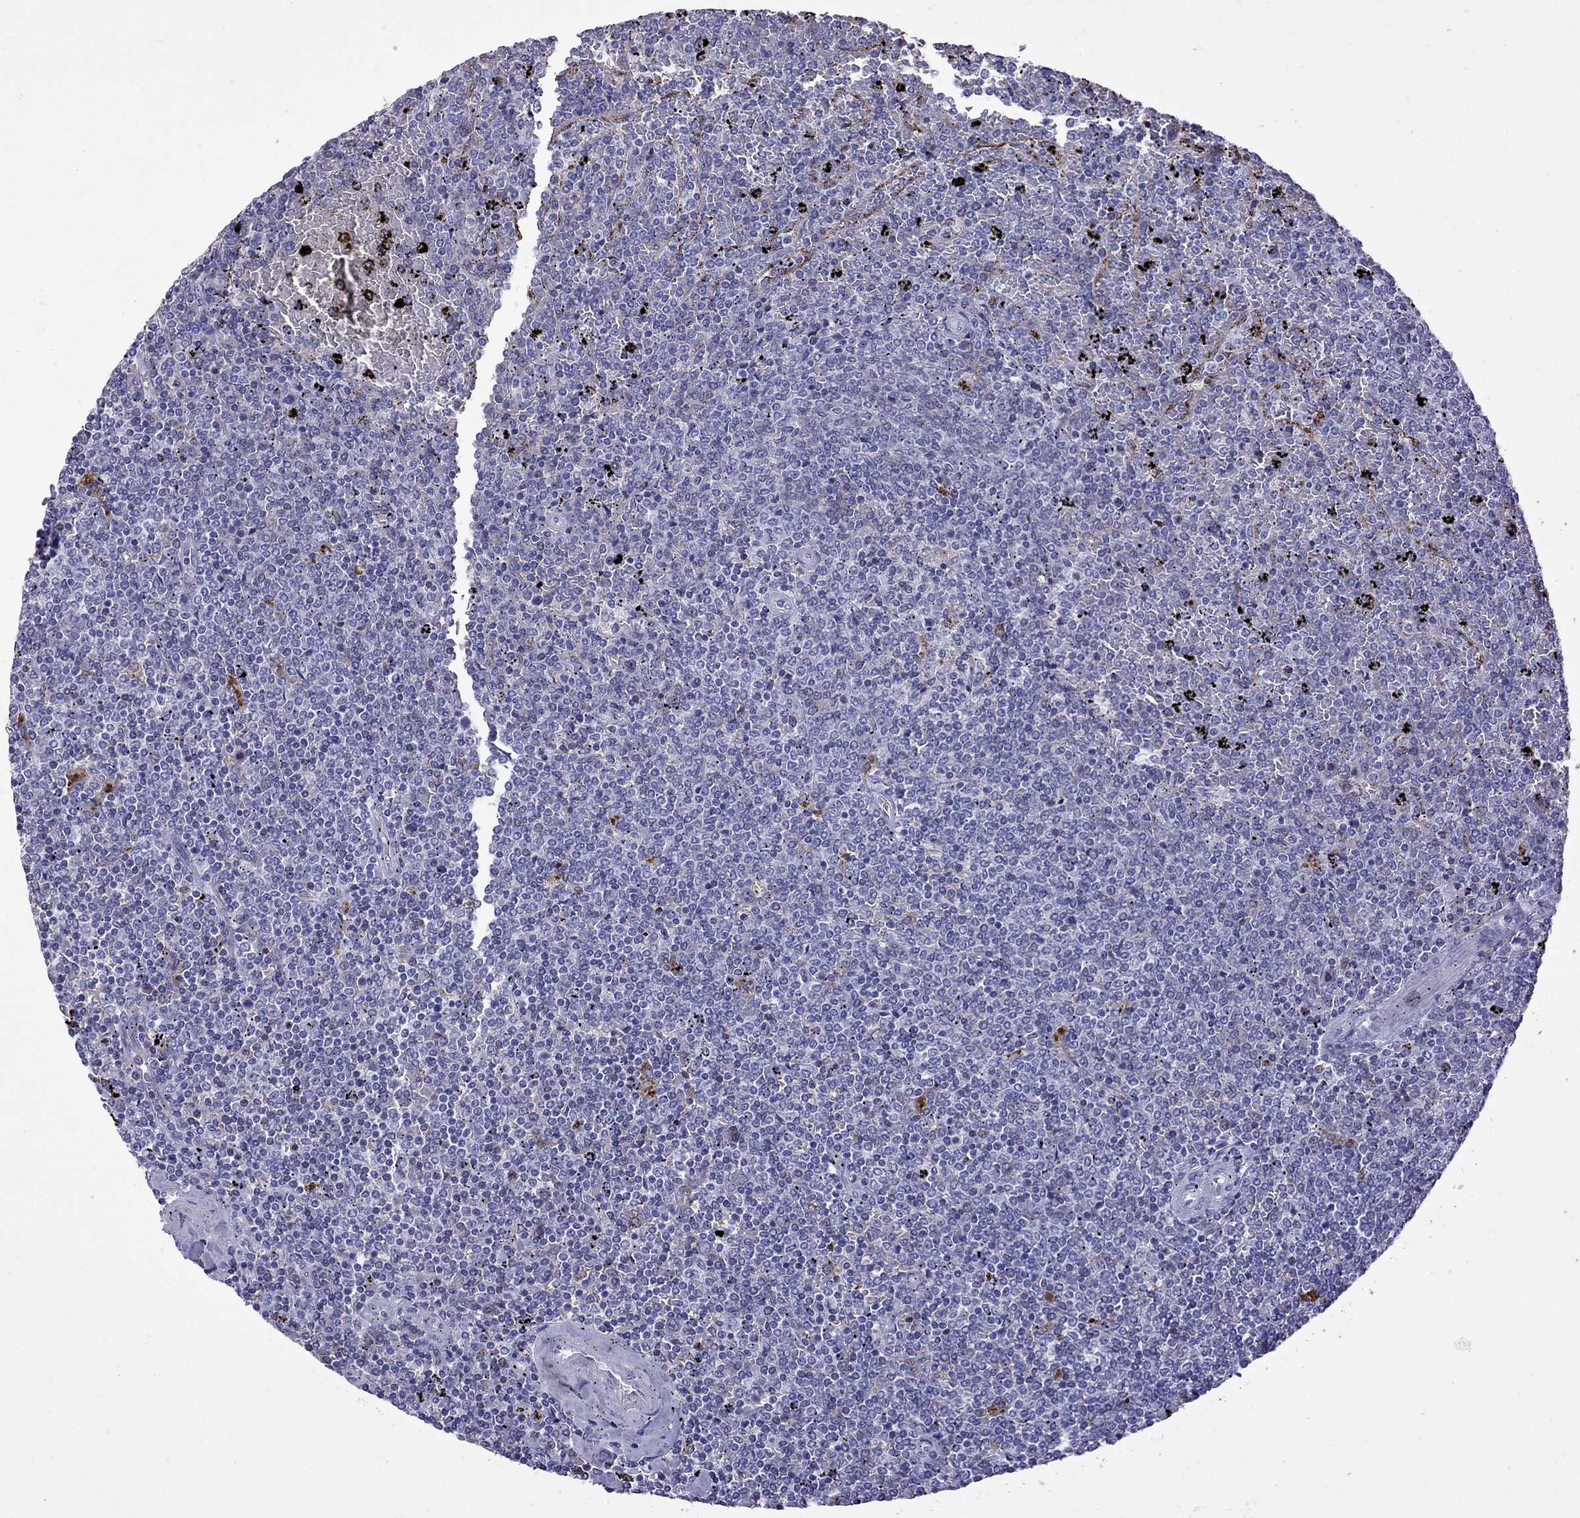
{"staining": {"intensity": "negative", "quantity": "none", "location": "none"}, "tissue": "lymphoma", "cell_type": "Tumor cells", "image_type": "cancer", "snomed": [{"axis": "morphology", "description": "Malignant lymphoma, non-Hodgkin's type, Low grade"}, {"axis": "topography", "description": "Spleen"}], "caption": "Tumor cells are negative for brown protein staining in malignant lymphoma, non-Hodgkin's type (low-grade).", "gene": "SERPINA3", "patient": {"sex": "female", "age": 77}}